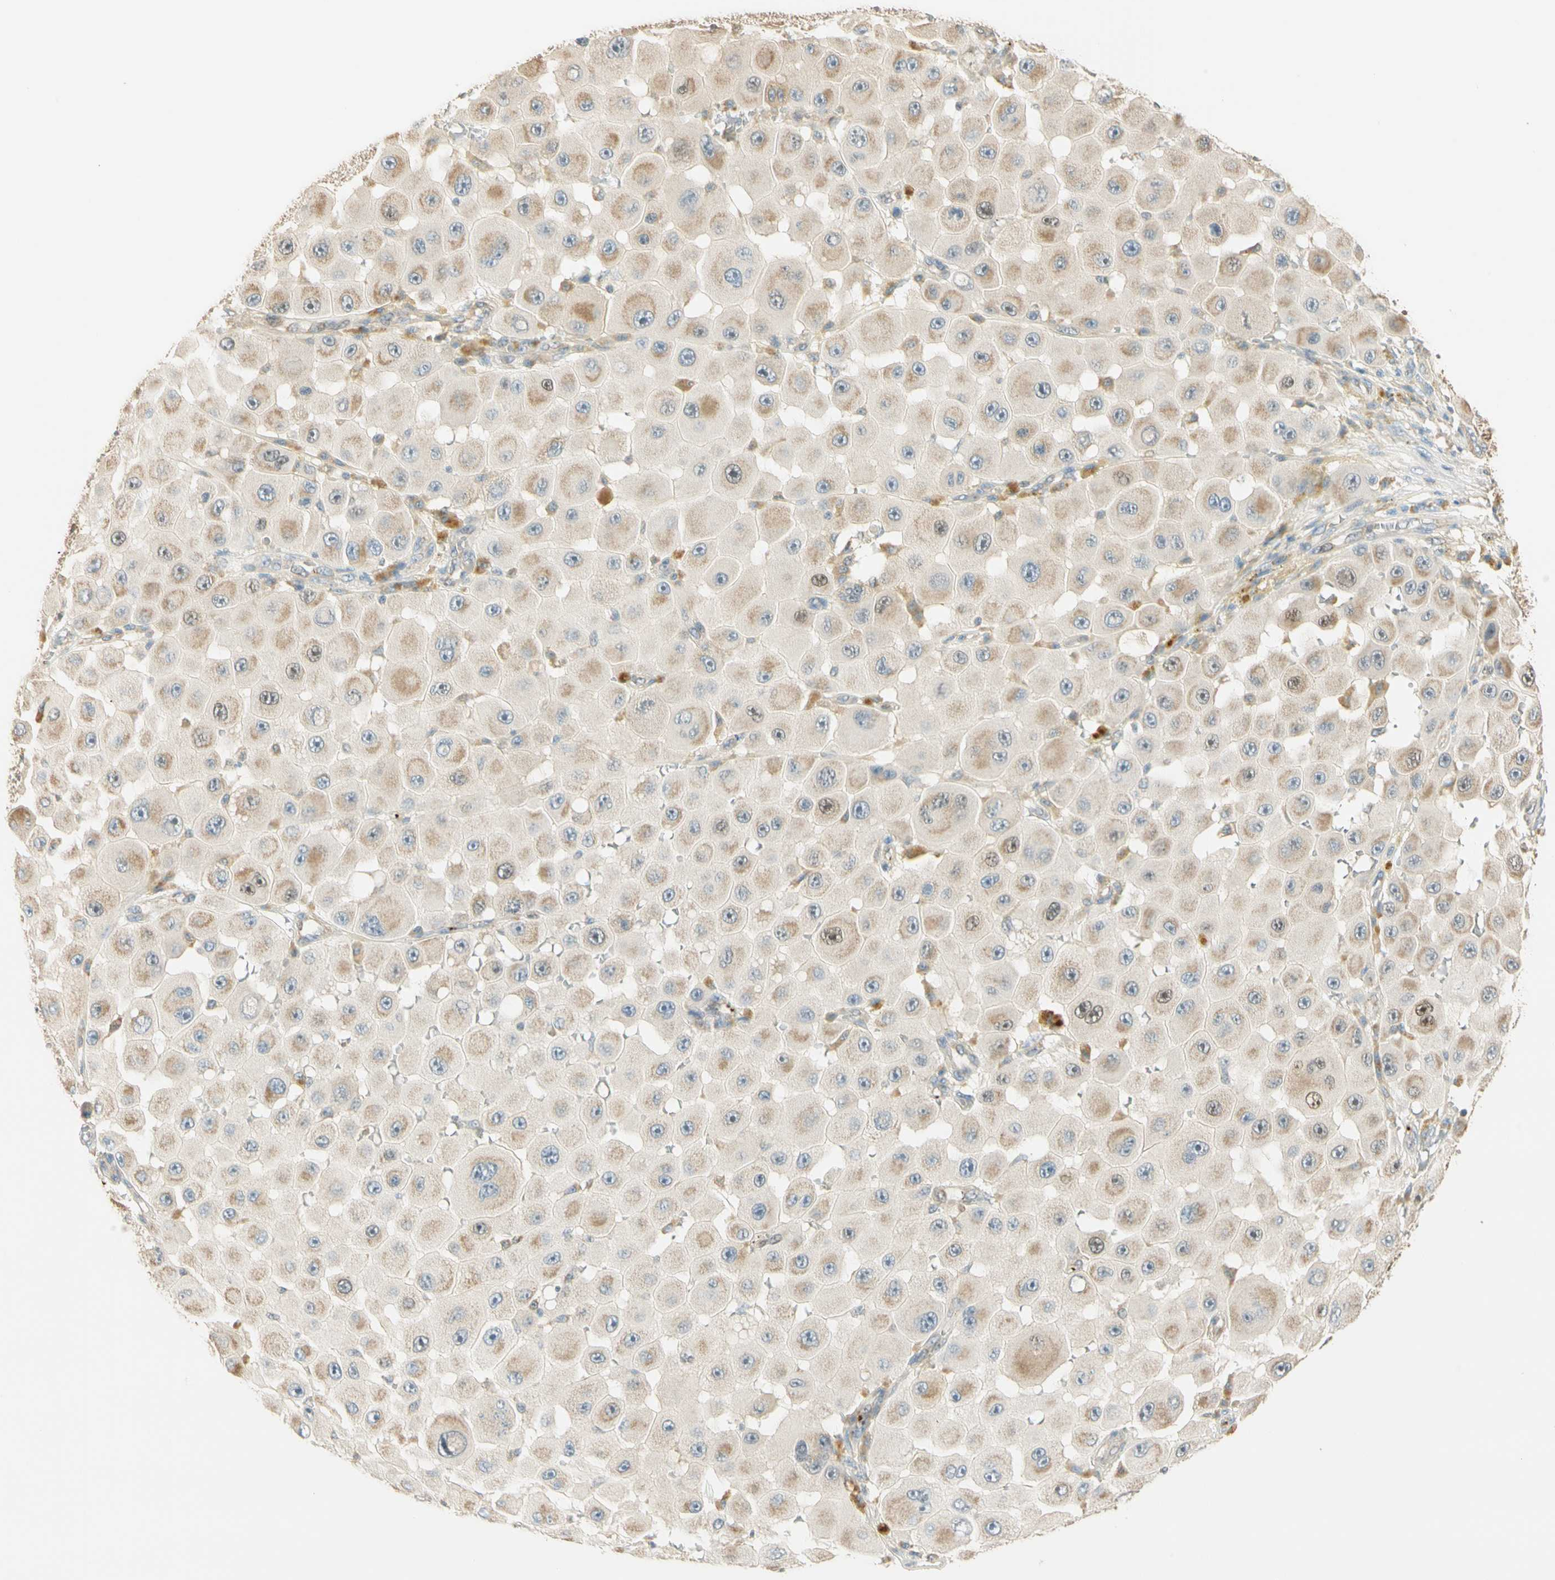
{"staining": {"intensity": "weak", "quantity": "25%-75%", "location": "cytoplasmic/membranous,nuclear"}, "tissue": "melanoma", "cell_type": "Tumor cells", "image_type": "cancer", "snomed": [{"axis": "morphology", "description": "Malignant melanoma, NOS"}, {"axis": "topography", "description": "Skin"}], "caption": "High-power microscopy captured an IHC histopathology image of malignant melanoma, revealing weak cytoplasmic/membranous and nuclear staining in approximately 25%-75% of tumor cells.", "gene": "RAD18", "patient": {"sex": "female", "age": 81}}